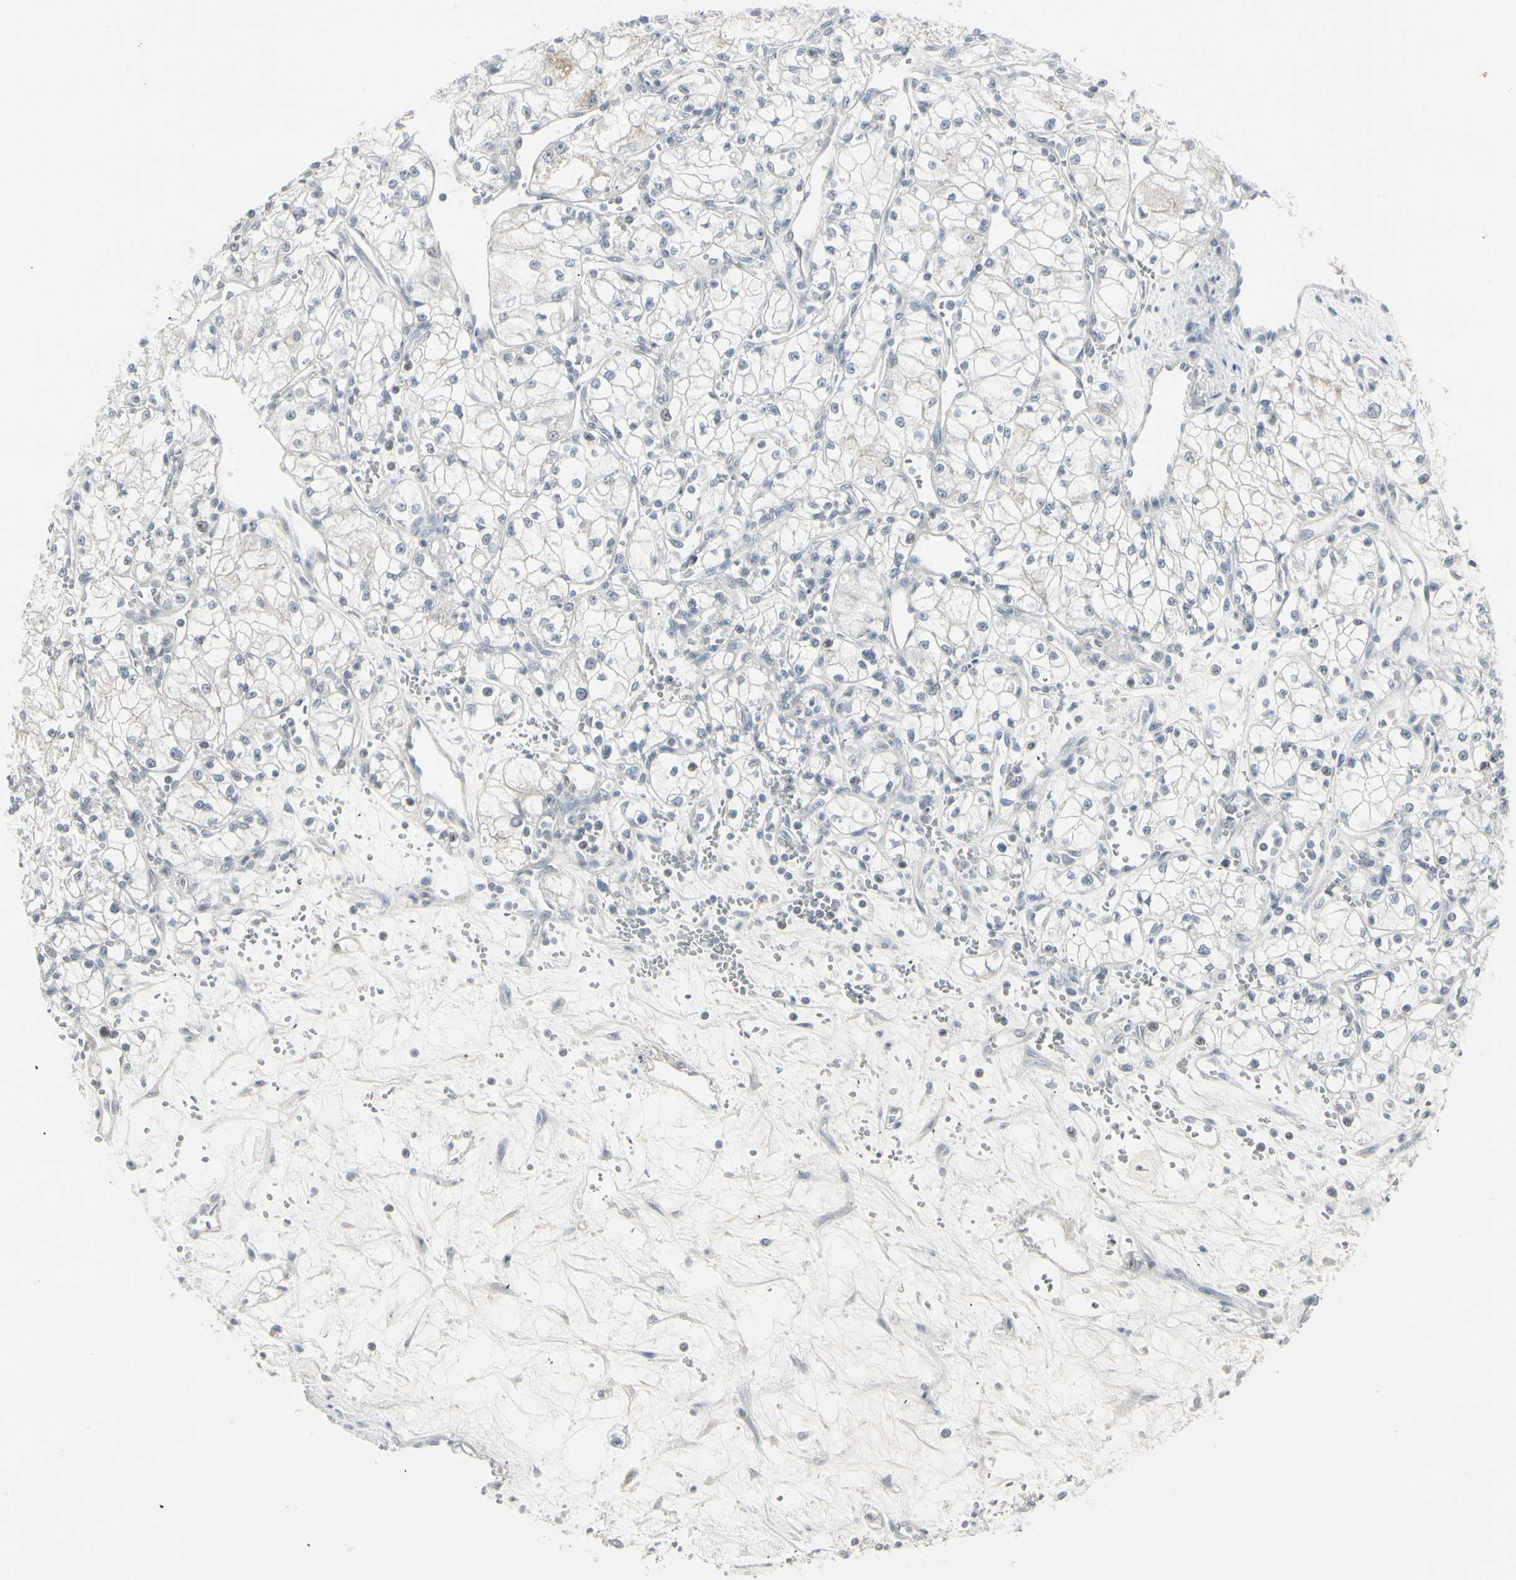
{"staining": {"intensity": "negative", "quantity": "none", "location": "none"}, "tissue": "renal cancer", "cell_type": "Tumor cells", "image_type": "cancer", "snomed": [{"axis": "morphology", "description": "Normal tissue, NOS"}, {"axis": "morphology", "description": "Adenocarcinoma, NOS"}, {"axis": "topography", "description": "Kidney"}], "caption": "Protein analysis of renal cancer reveals no significant positivity in tumor cells.", "gene": "DMPK", "patient": {"sex": "male", "age": 59}}